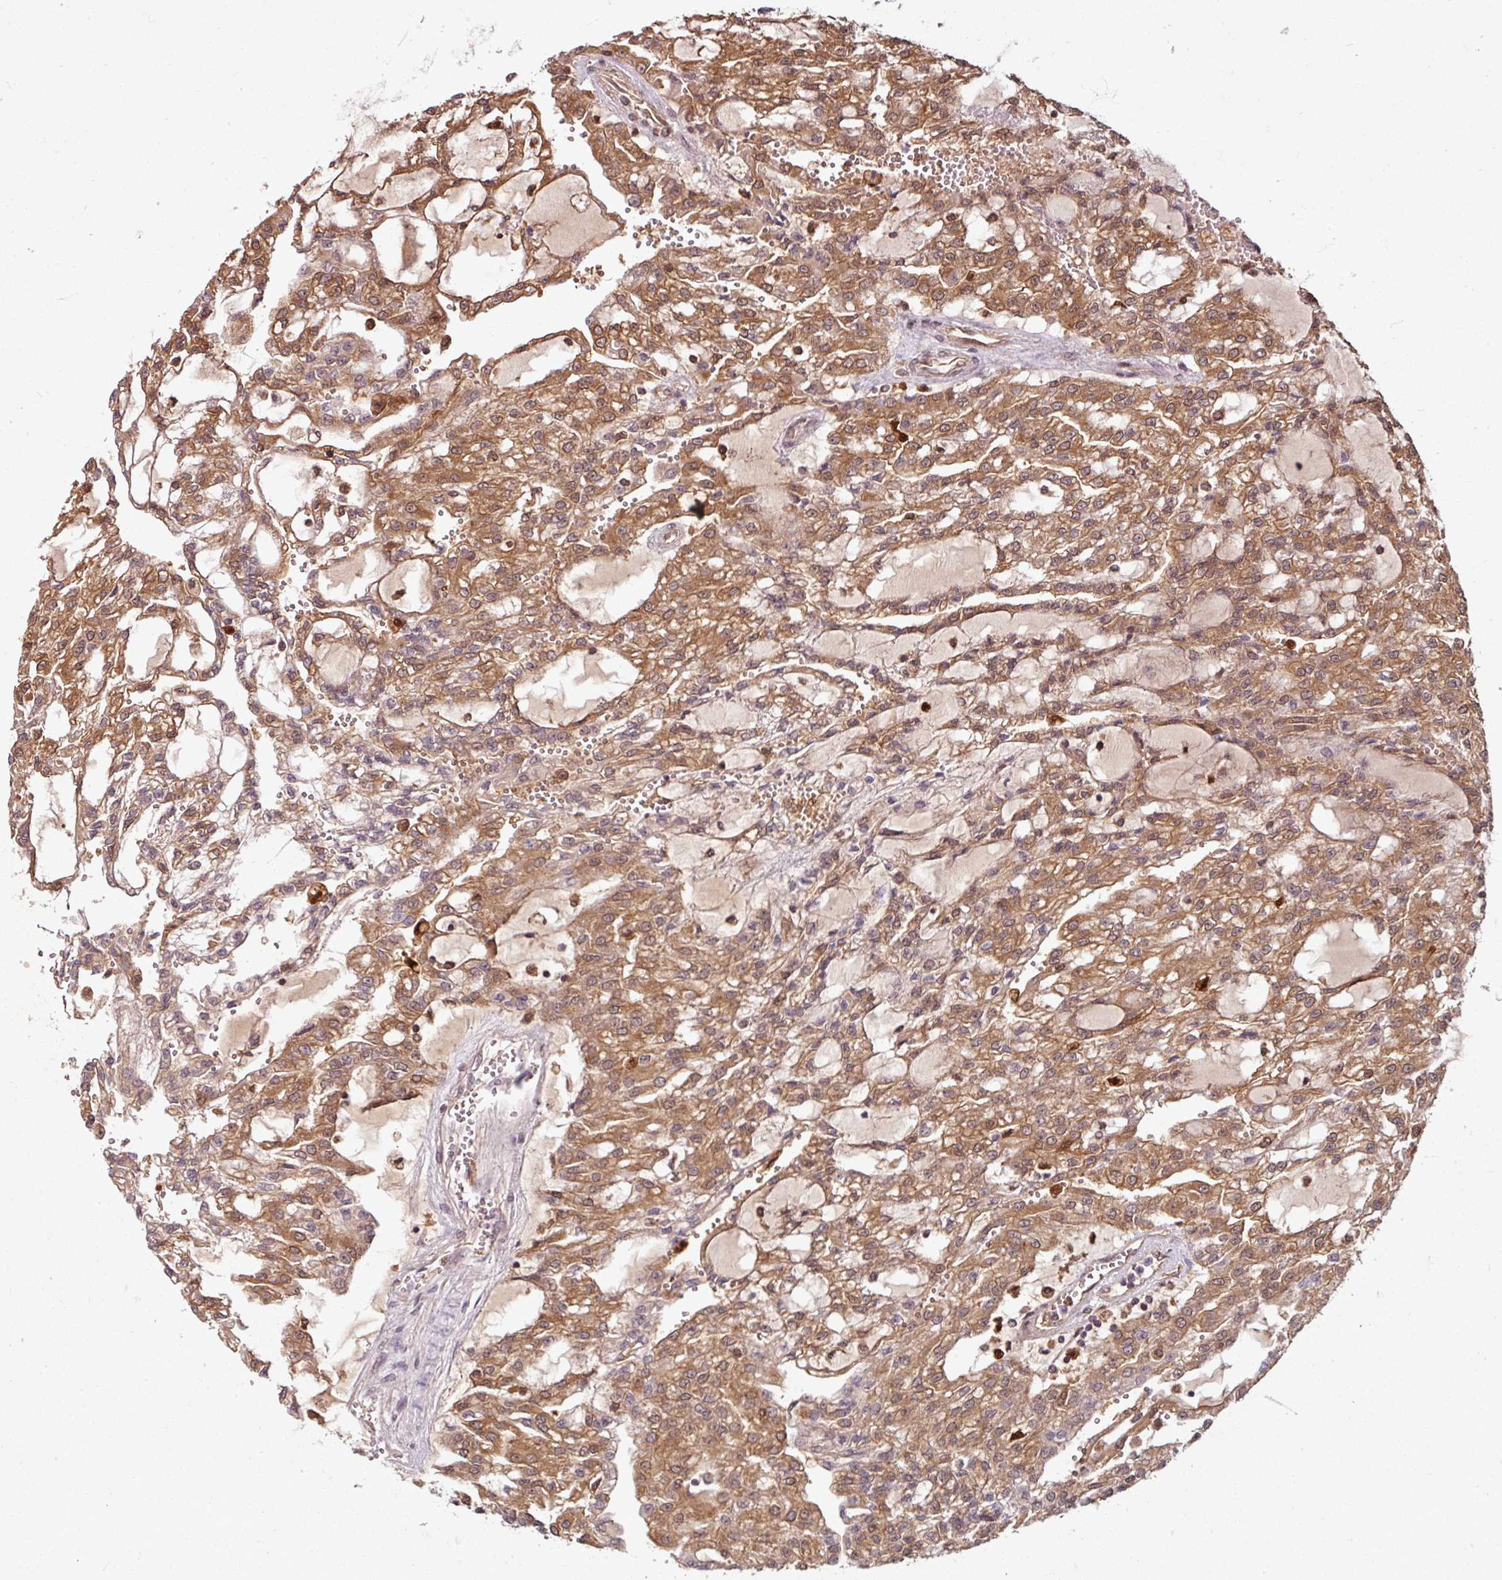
{"staining": {"intensity": "moderate", "quantity": ">75%", "location": "cytoplasmic/membranous"}, "tissue": "renal cancer", "cell_type": "Tumor cells", "image_type": "cancer", "snomed": [{"axis": "morphology", "description": "Adenocarcinoma, NOS"}, {"axis": "topography", "description": "Kidney"}], "caption": "Immunohistochemical staining of renal cancer displays medium levels of moderate cytoplasmic/membranous protein staining in about >75% of tumor cells.", "gene": "KCTD11", "patient": {"sex": "male", "age": 63}}